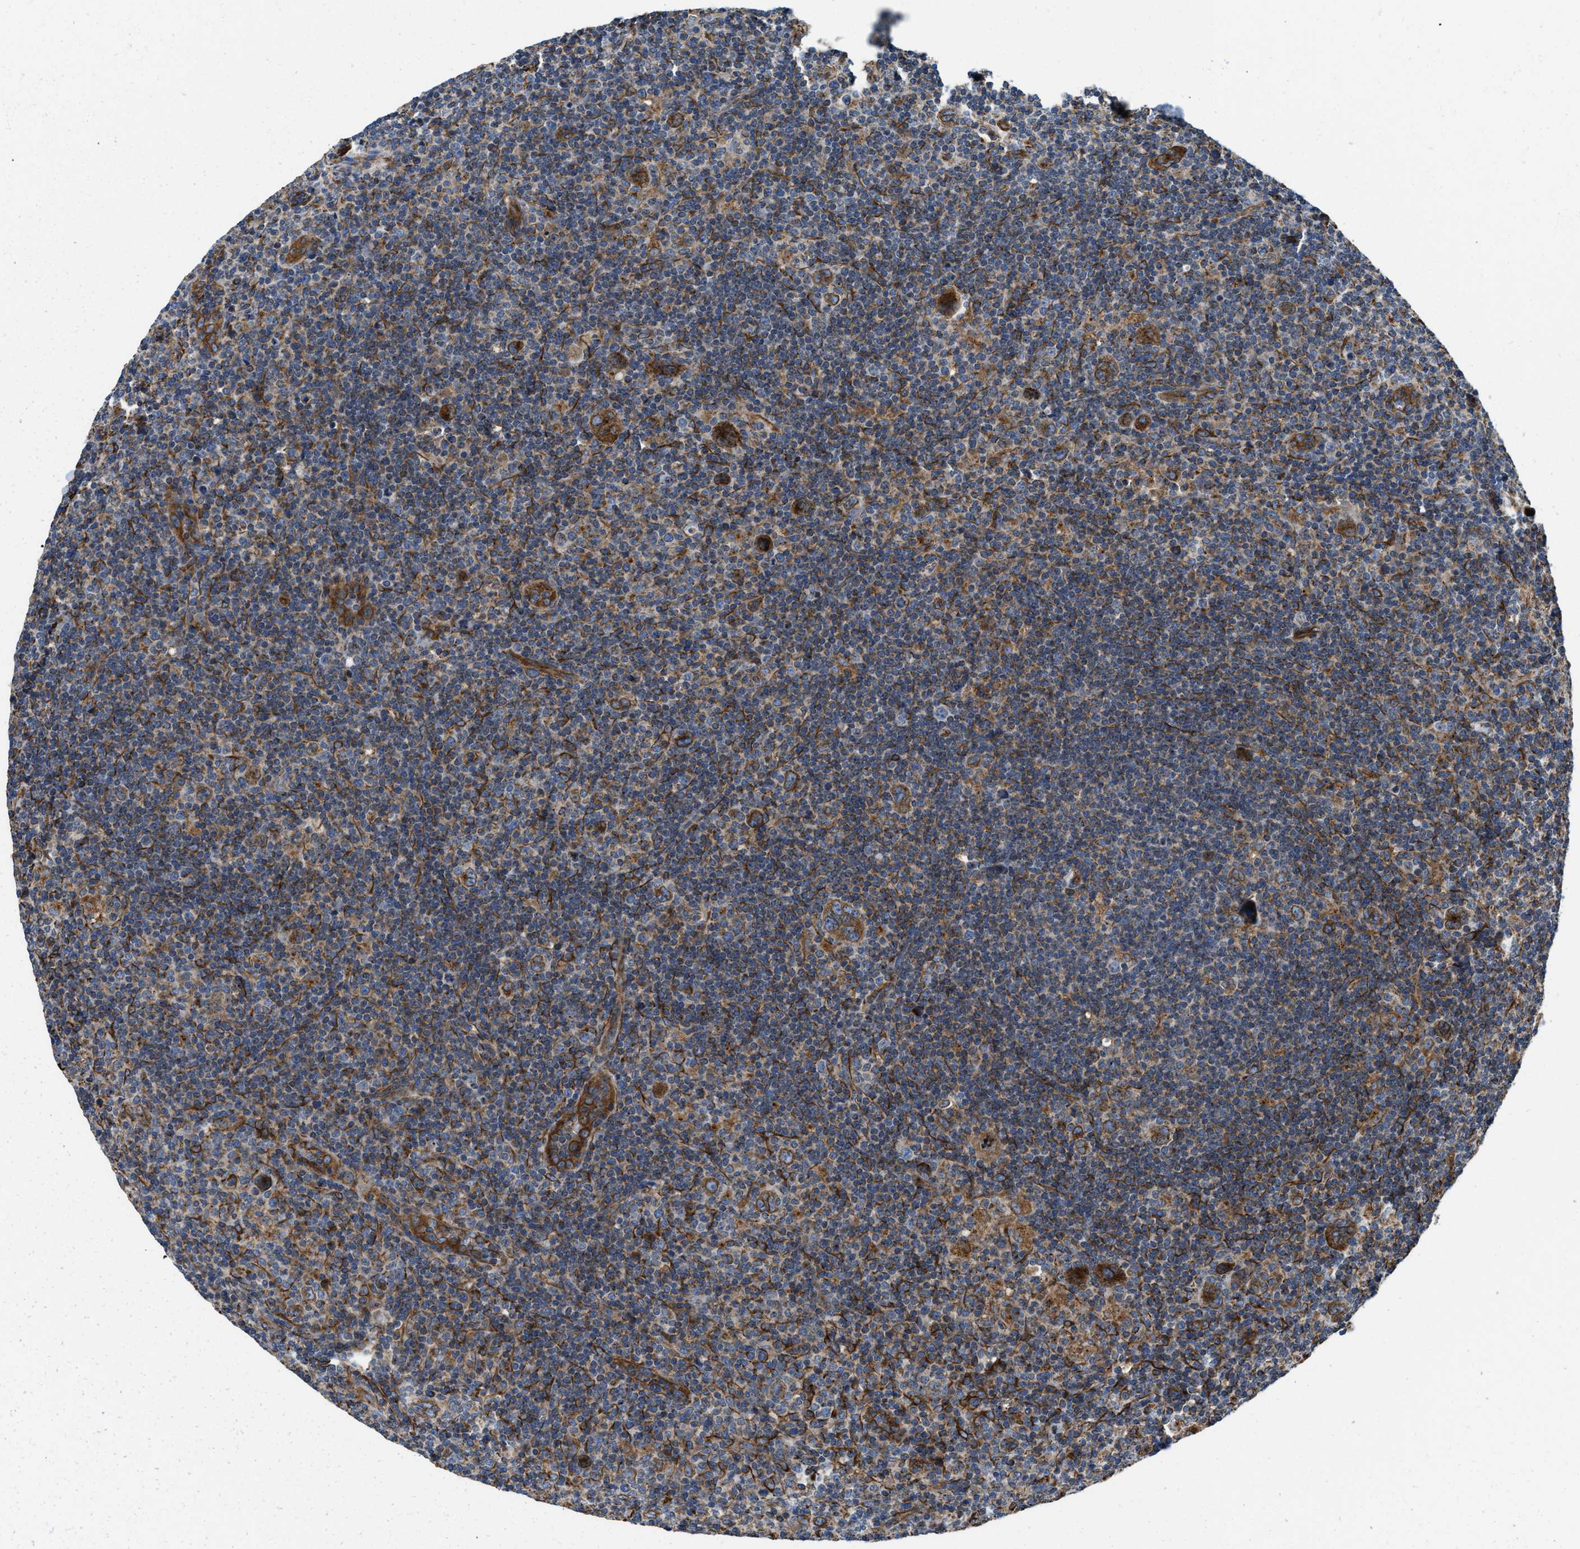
{"staining": {"intensity": "strong", "quantity": ">75%", "location": "cytoplasmic/membranous"}, "tissue": "lymphoma", "cell_type": "Tumor cells", "image_type": "cancer", "snomed": [{"axis": "morphology", "description": "Hodgkin's disease, NOS"}, {"axis": "topography", "description": "Lymph node"}], "caption": "High-magnification brightfield microscopy of lymphoma stained with DAB (brown) and counterstained with hematoxylin (blue). tumor cells exhibit strong cytoplasmic/membranous expression is appreciated in approximately>75% of cells.", "gene": "HSD17B12", "patient": {"sex": "female", "age": 57}}